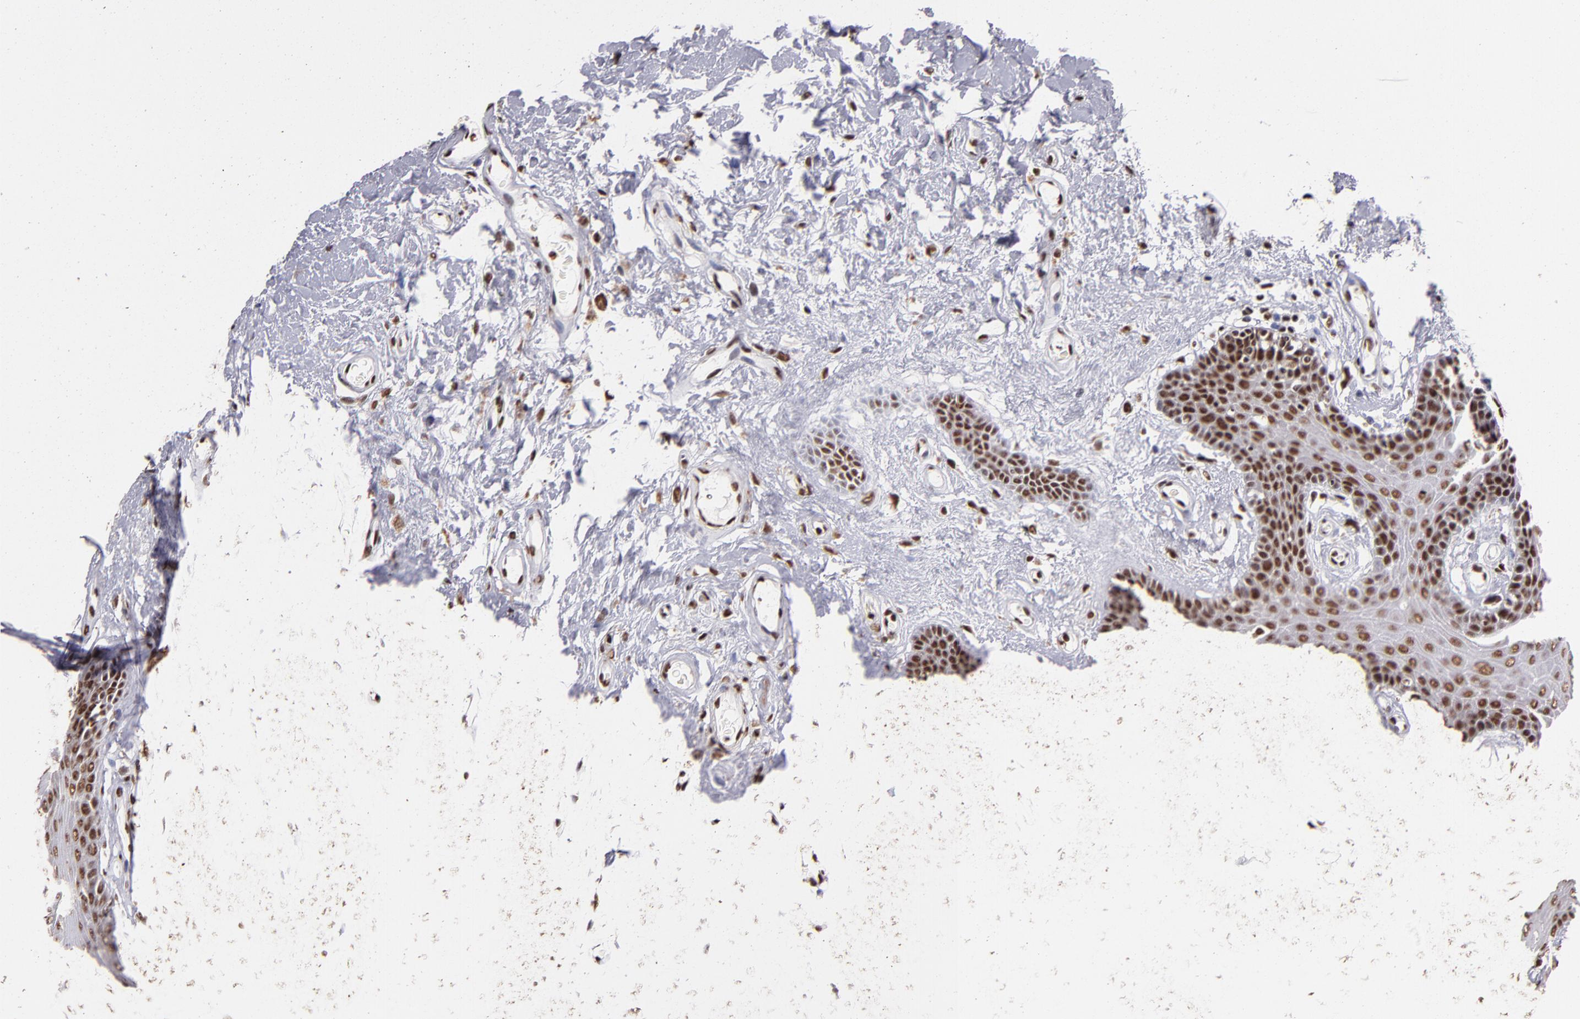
{"staining": {"intensity": "moderate", "quantity": ">75%", "location": "nuclear"}, "tissue": "oral mucosa", "cell_type": "Squamous epithelial cells", "image_type": "normal", "snomed": [{"axis": "morphology", "description": "Normal tissue, NOS"}, {"axis": "morphology", "description": "Squamous cell carcinoma, NOS"}, {"axis": "topography", "description": "Skeletal muscle"}, {"axis": "topography", "description": "Oral tissue"}, {"axis": "topography", "description": "Head-Neck"}], "caption": "This histopathology image exhibits immunohistochemistry staining of benign human oral mucosa, with medium moderate nuclear expression in approximately >75% of squamous epithelial cells.", "gene": "SP1", "patient": {"sex": "male", "age": 71}}